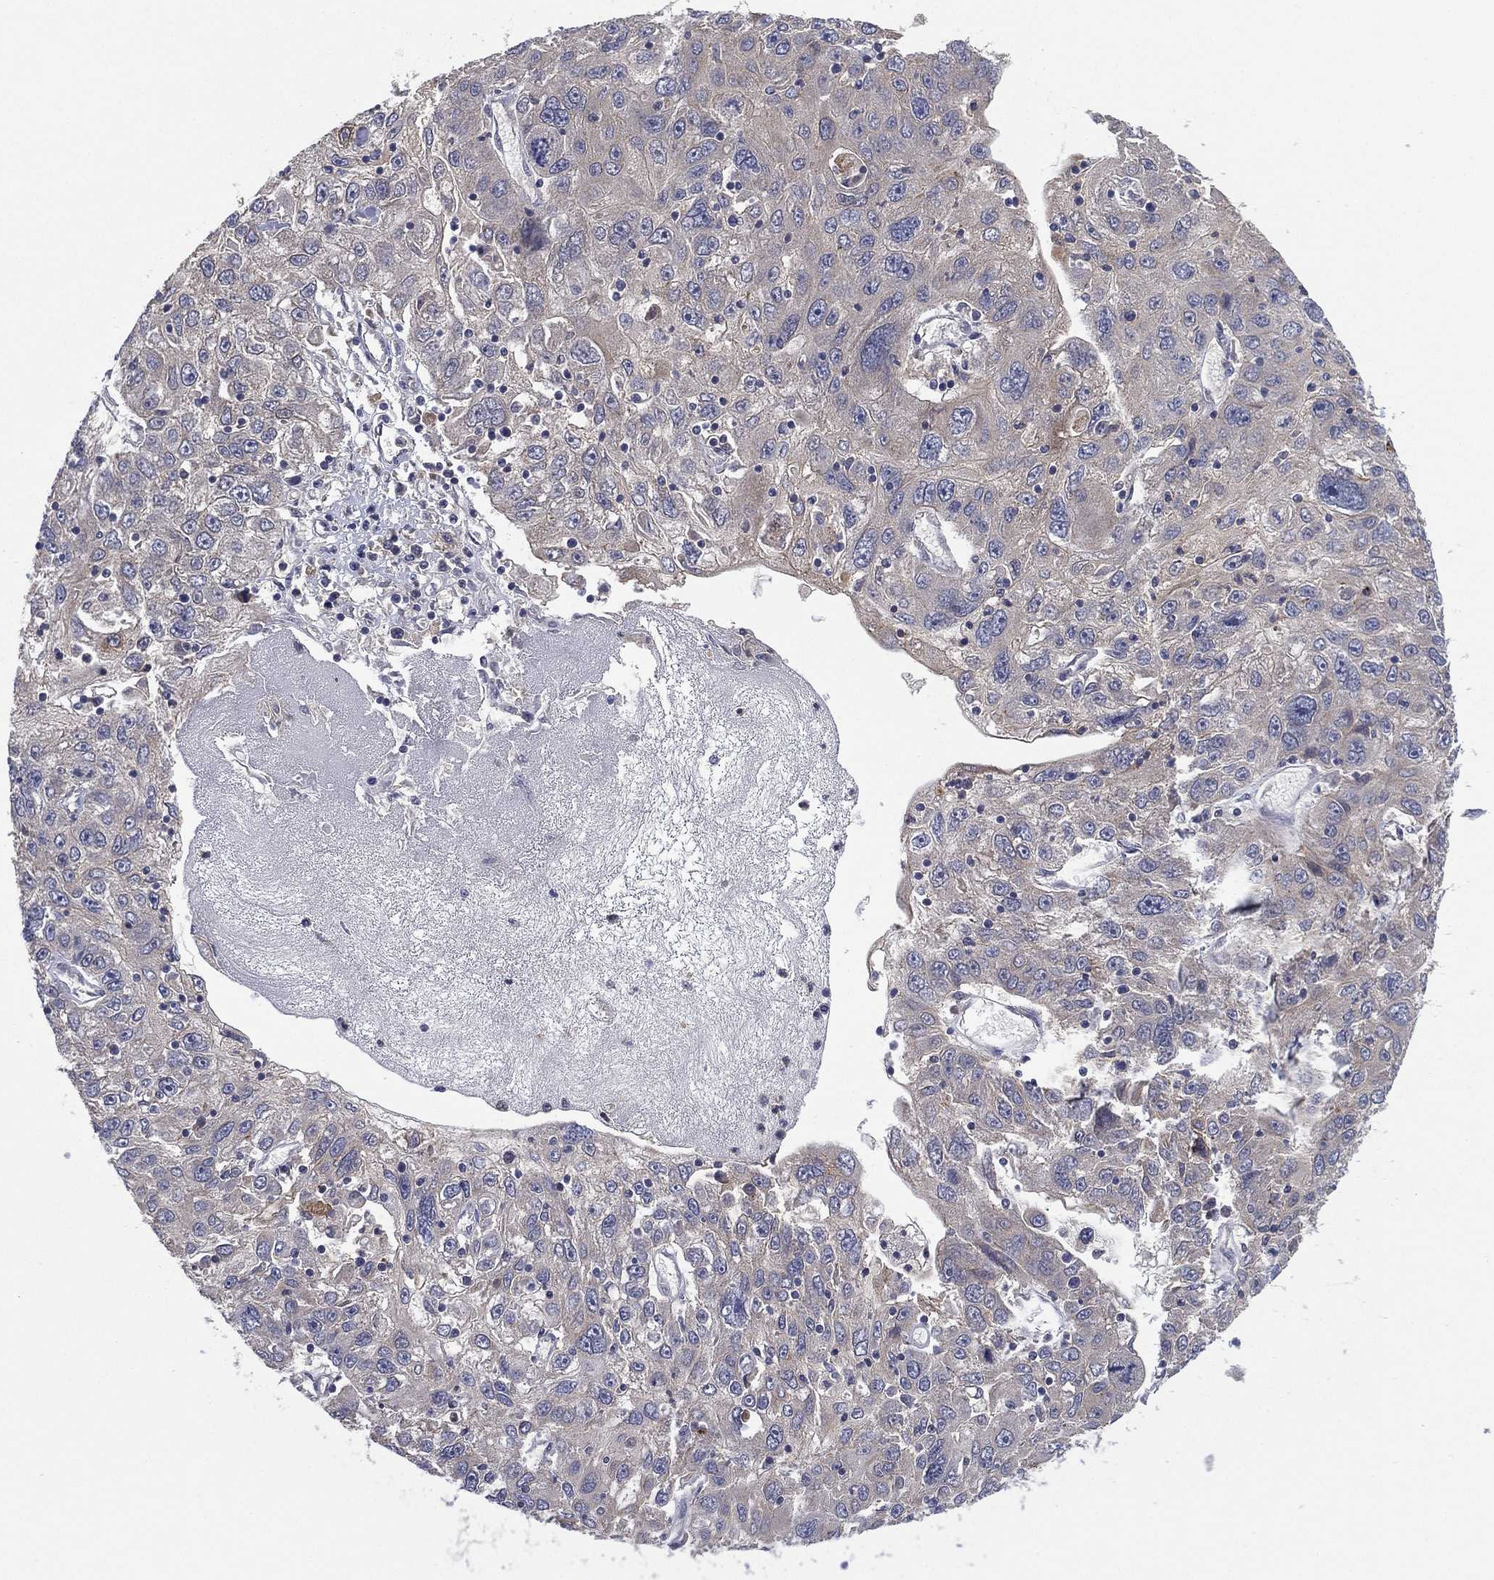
{"staining": {"intensity": "negative", "quantity": "none", "location": "none"}, "tissue": "stomach cancer", "cell_type": "Tumor cells", "image_type": "cancer", "snomed": [{"axis": "morphology", "description": "Adenocarcinoma, NOS"}, {"axis": "topography", "description": "Stomach"}], "caption": "This is a photomicrograph of IHC staining of stomach cancer (adenocarcinoma), which shows no expression in tumor cells. (DAB (3,3'-diaminobenzidine) immunohistochemistry (IHC), high magnification).", "gene": "MPP7", "patient": {"sex": "male", "age": 56}}